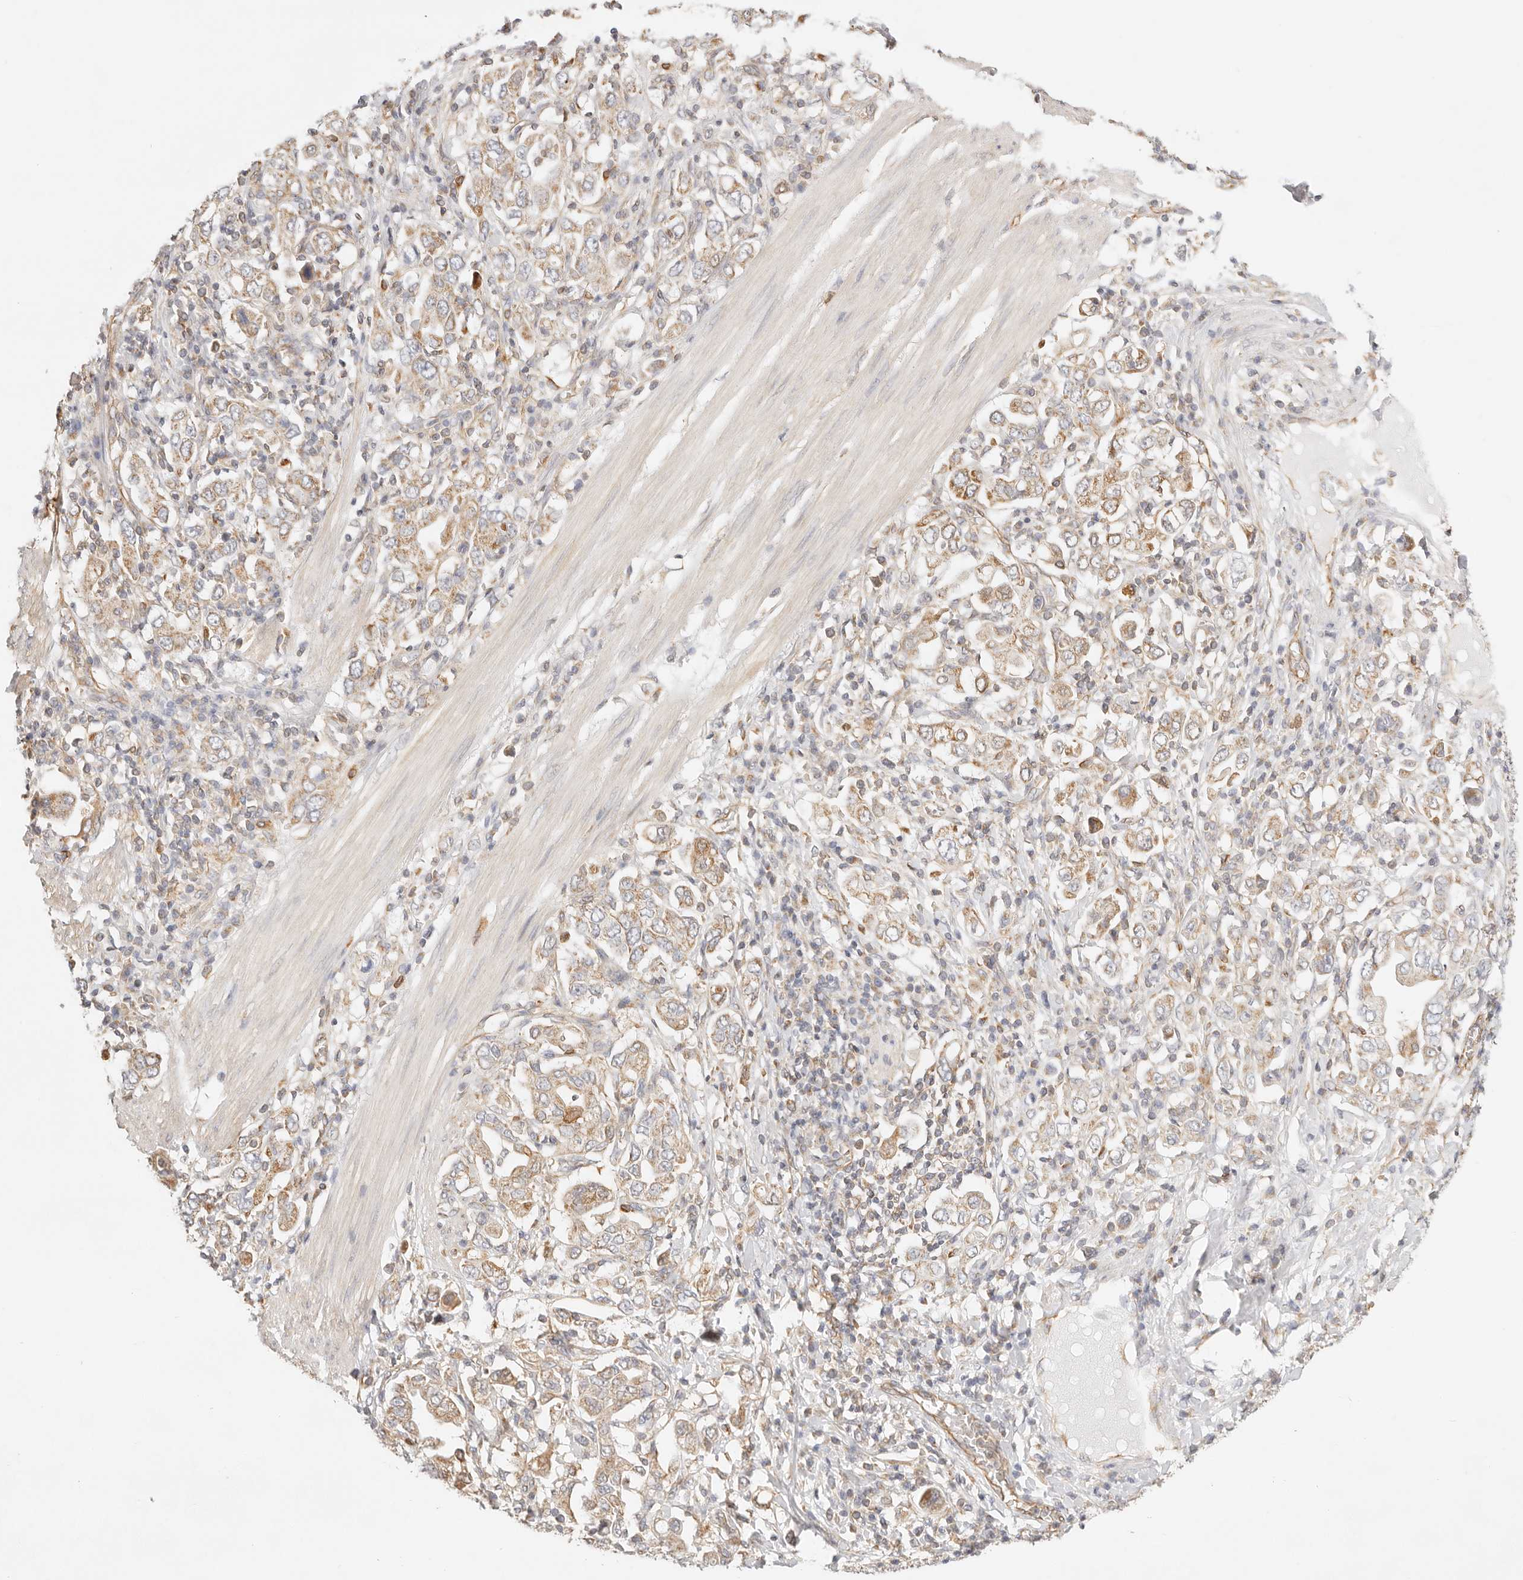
{"staining": {"intensity": "moderate", "quantity": ">75%", "location": "cytoplasmic/membranous"}, "tissue": "stomach cancer", "cell_type": "Tumor cells", "image_type": "cancer", "snomed": [{"axis": "morphology", "description": "Adenocarcinoma, NOS"}, {"axis": "topography", "description": "Stomach, upper"}], "caption": "Human stomach cancer stained with a protein marker shows moderate staining in tumor cells.", "gene": "ZC3H11A", "patient": {"sex": "male", "age": 62}}